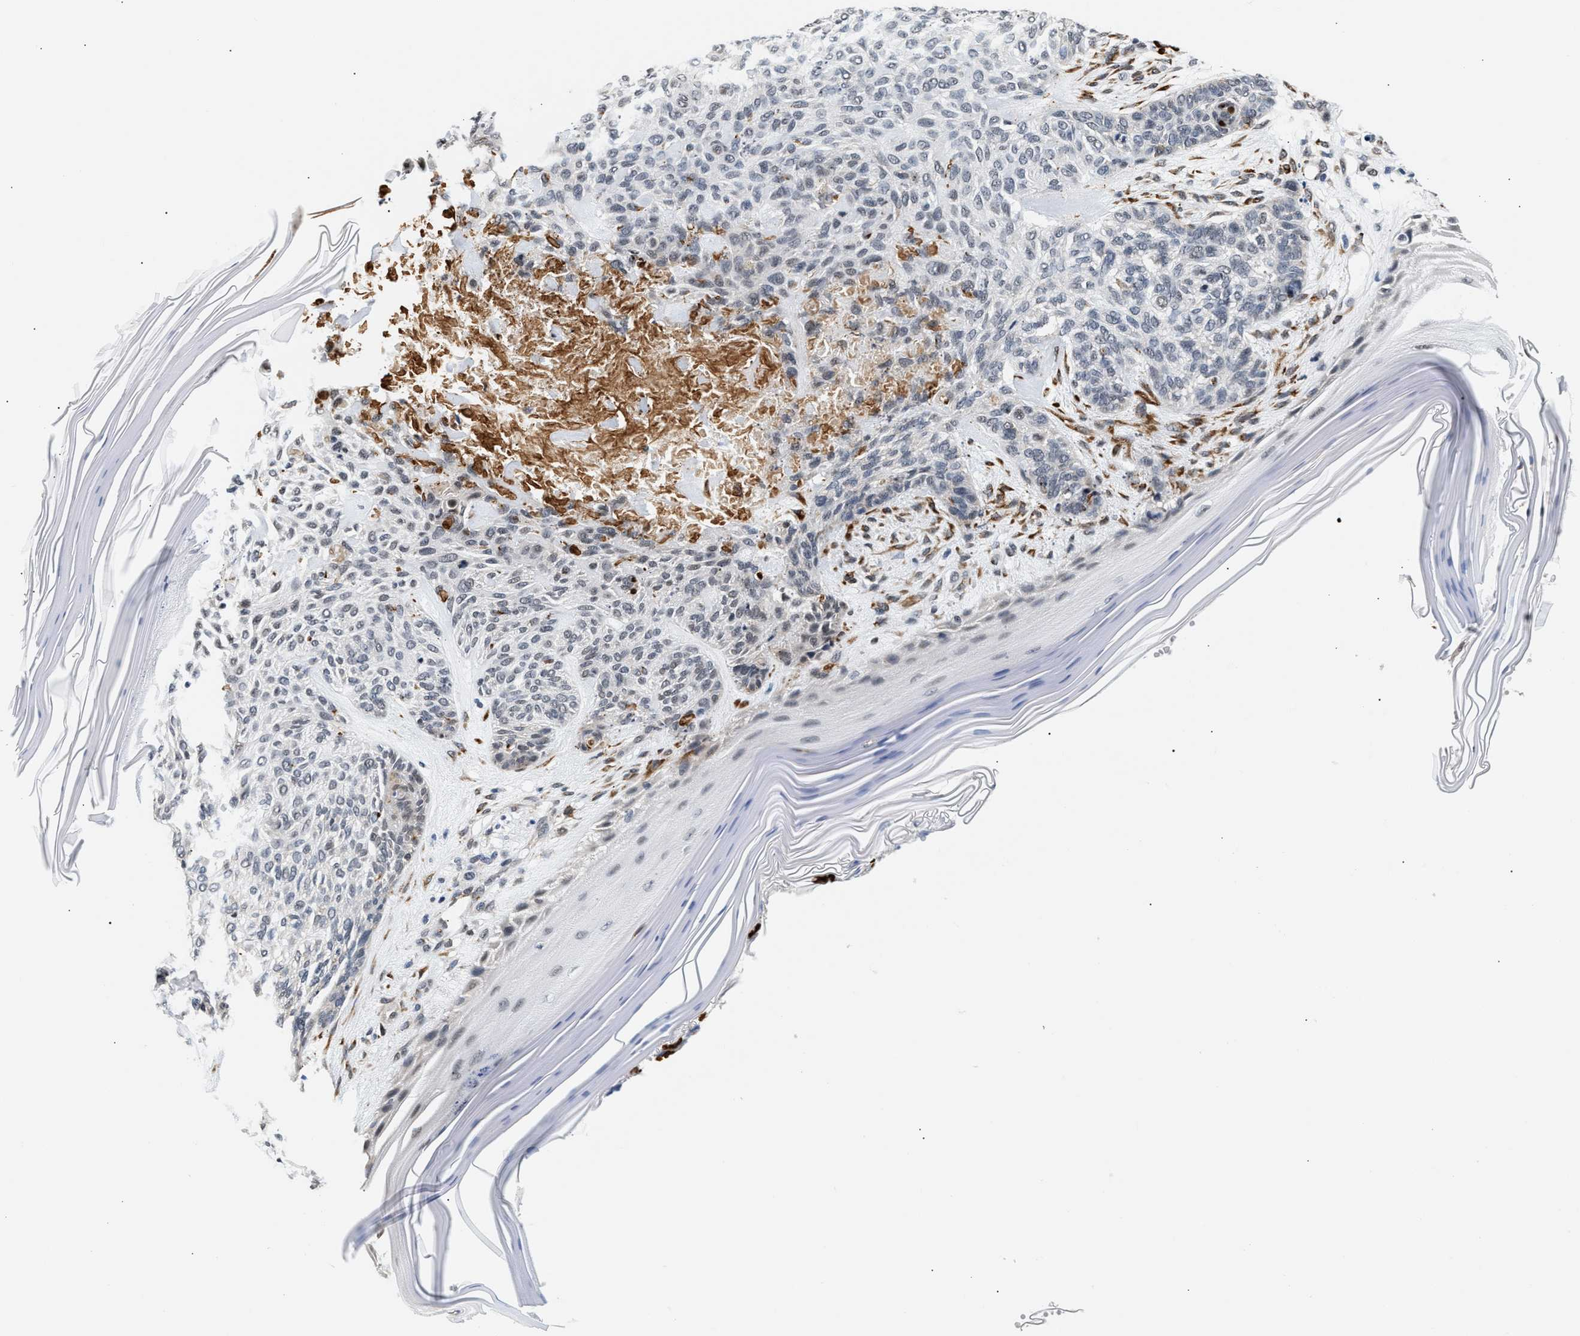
{"staining": {"intensity": "negative", "quantity": "none", "location": "none"}, "tissue": "skin cancer", "cell_type": "Tumor cells", "image_type": "cancer", "snomed": [{"axis": "morphology", "description": "Basal cell carcinoma"}, {"axis": "topography", "description": "Skin"}], "caption": "This is an immunohistochemistry (IHC) image of basal cell carcinoma (skin). There is no staining in tumor cells.", "gene": "THOC1", "patient": {"sex": "male", "age": 55}}